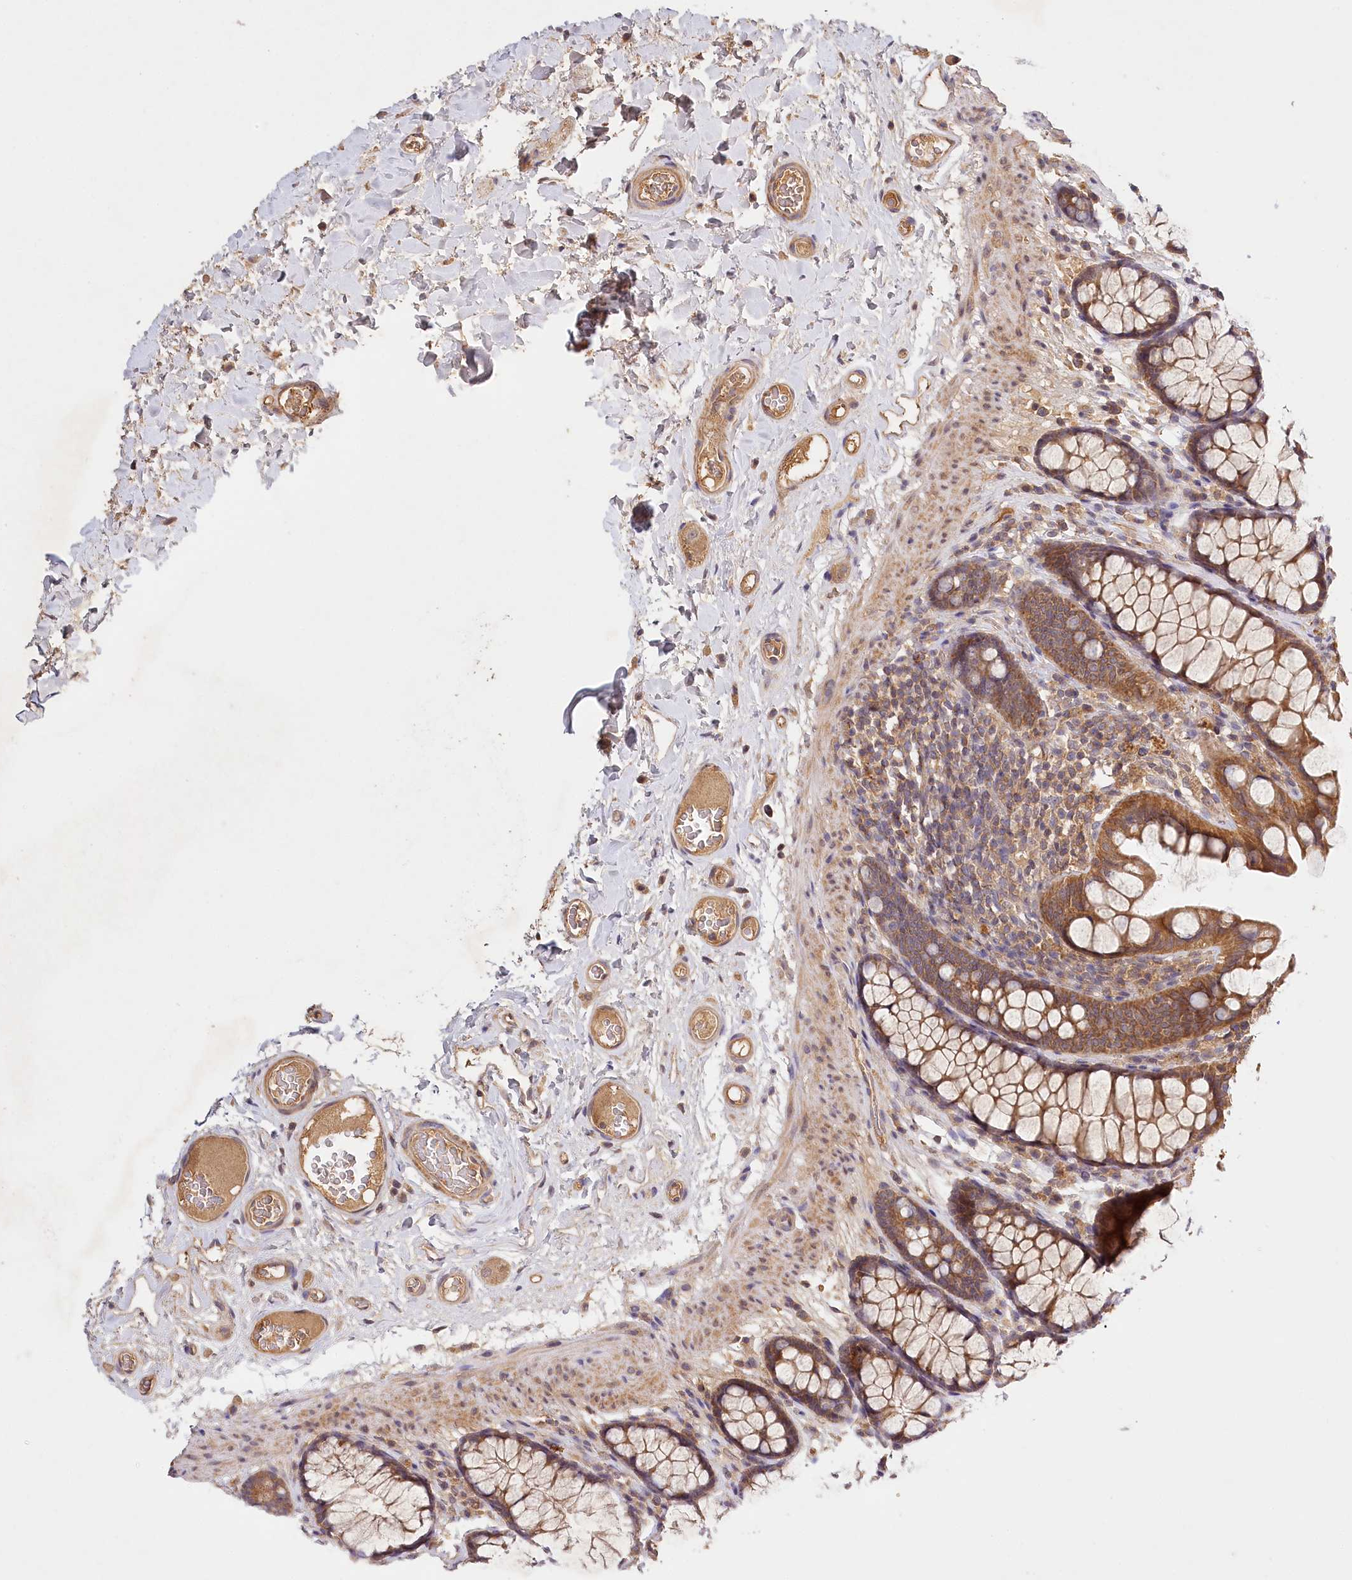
{"staining": {"intensity": "moderate", "quantity": ">75%", "location": "cytoplasmic/membranous"}, "tissue": "colon", "cell_type": "Endothelial cells", "image_type": "normal", "snomed": [{"axis": "morphology", "description": "Normal tissue, NOS"}, {"axis": "topography", "description": "Colon"}], "caption": "DAB immunohistochemical staining of normal human colon demonstrates moderate cytoplasmic/membranous protein positivity in approximately >75% of endothelial cells.", "gene": "LSS", "patient": {"sex": "female", "age": 55}}